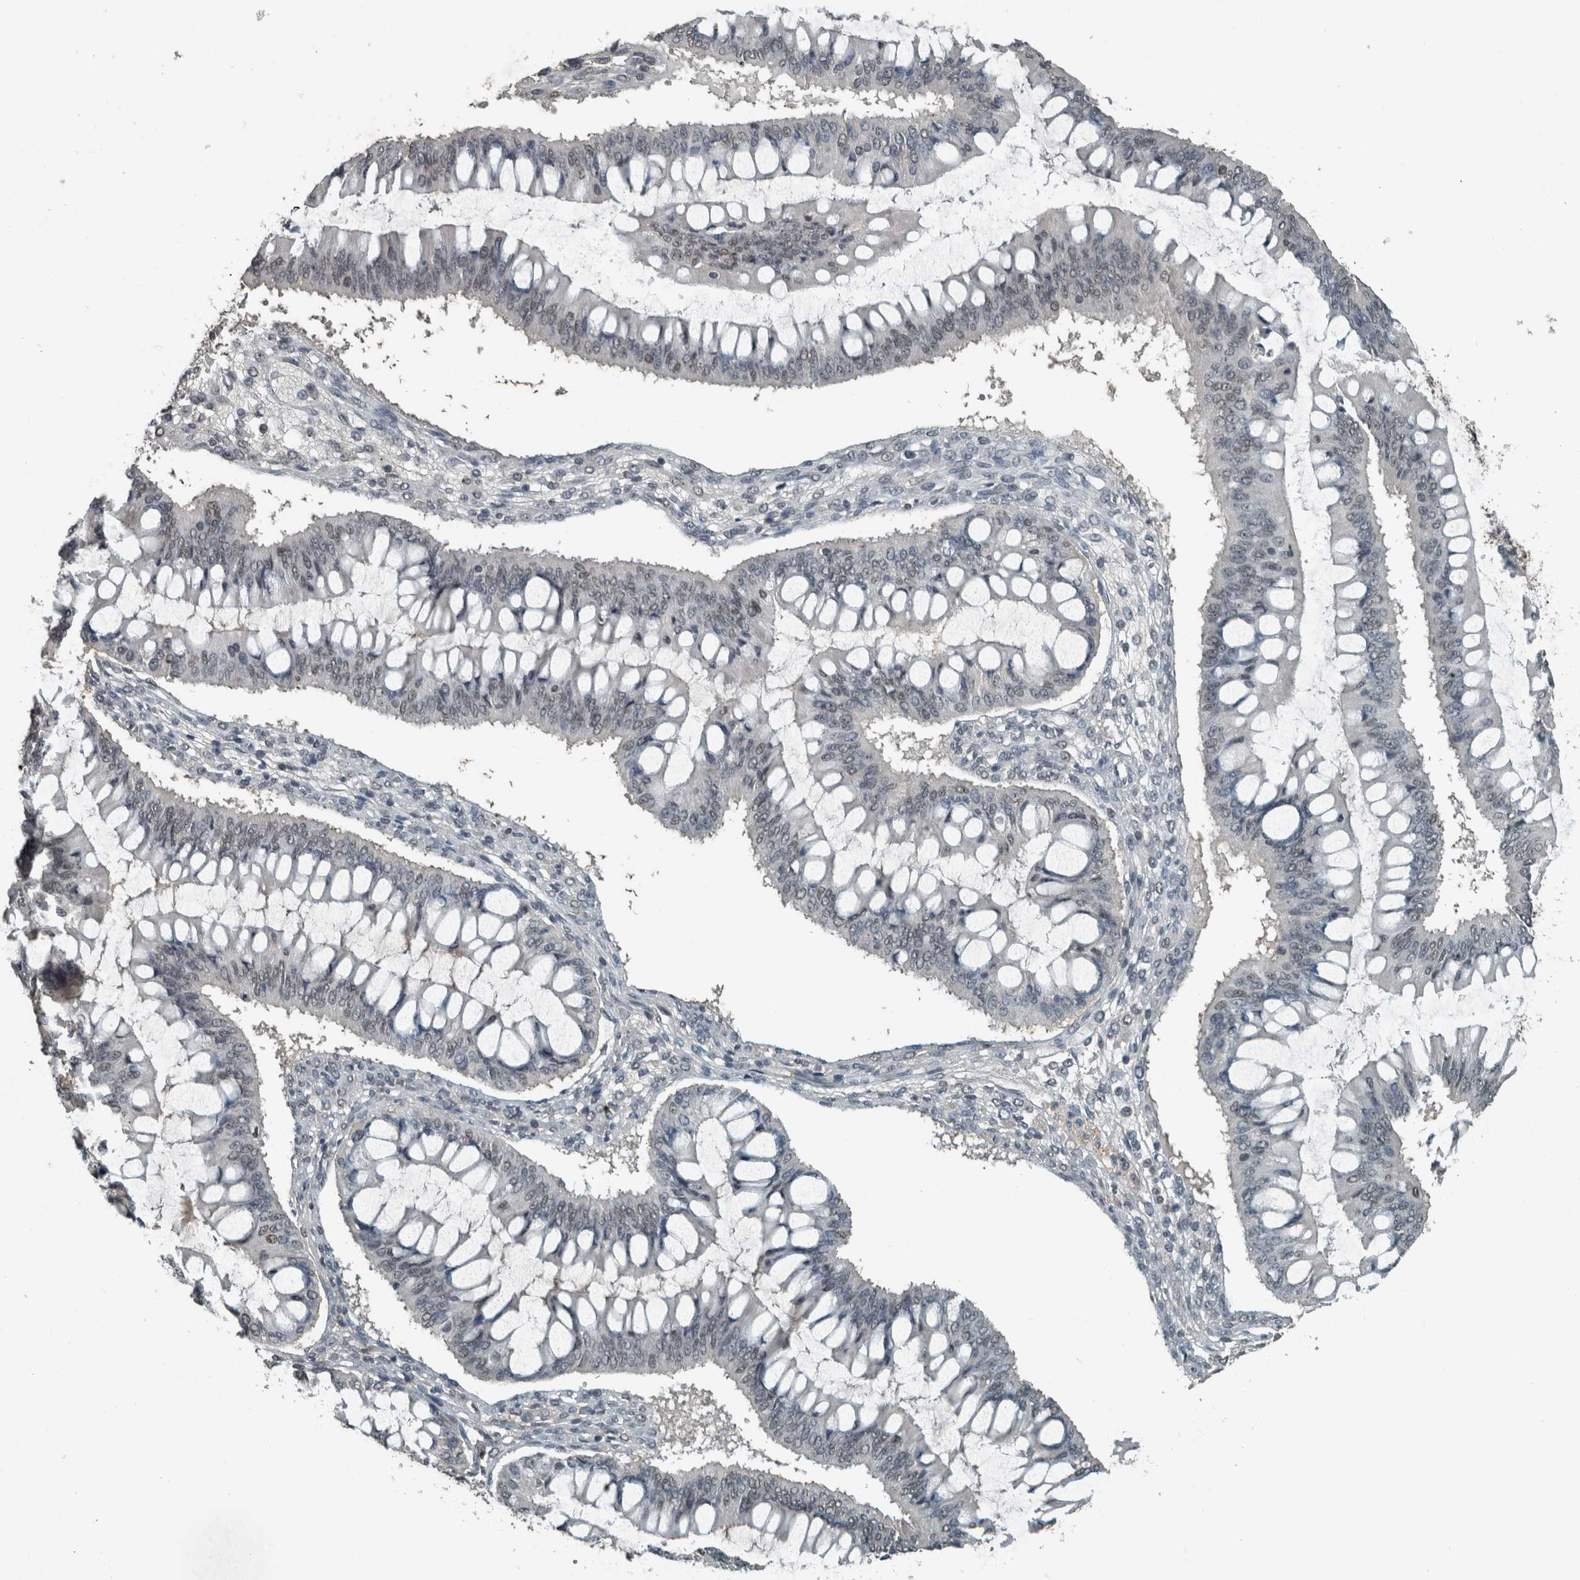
{"staining": {"intensity": "negative", "quantity": "none", "location": "none"}, "tissue": "ovarian cancer", "cell_type": "Tumor cells", "image_type": "cancer", "snomed": [{"axis": "morphology", "description": "Cystadenocarcinoma, mucinous, NOS"}, {"axis": "topography", "description": "Ovary"}], "caption": "Image shows no significant protein positivity in tumor cells of ovarian cancer (mucinous cystadenocarcinoma).", "gene": "ZNF24", "patient": {"sex": "female", "age": 73}}